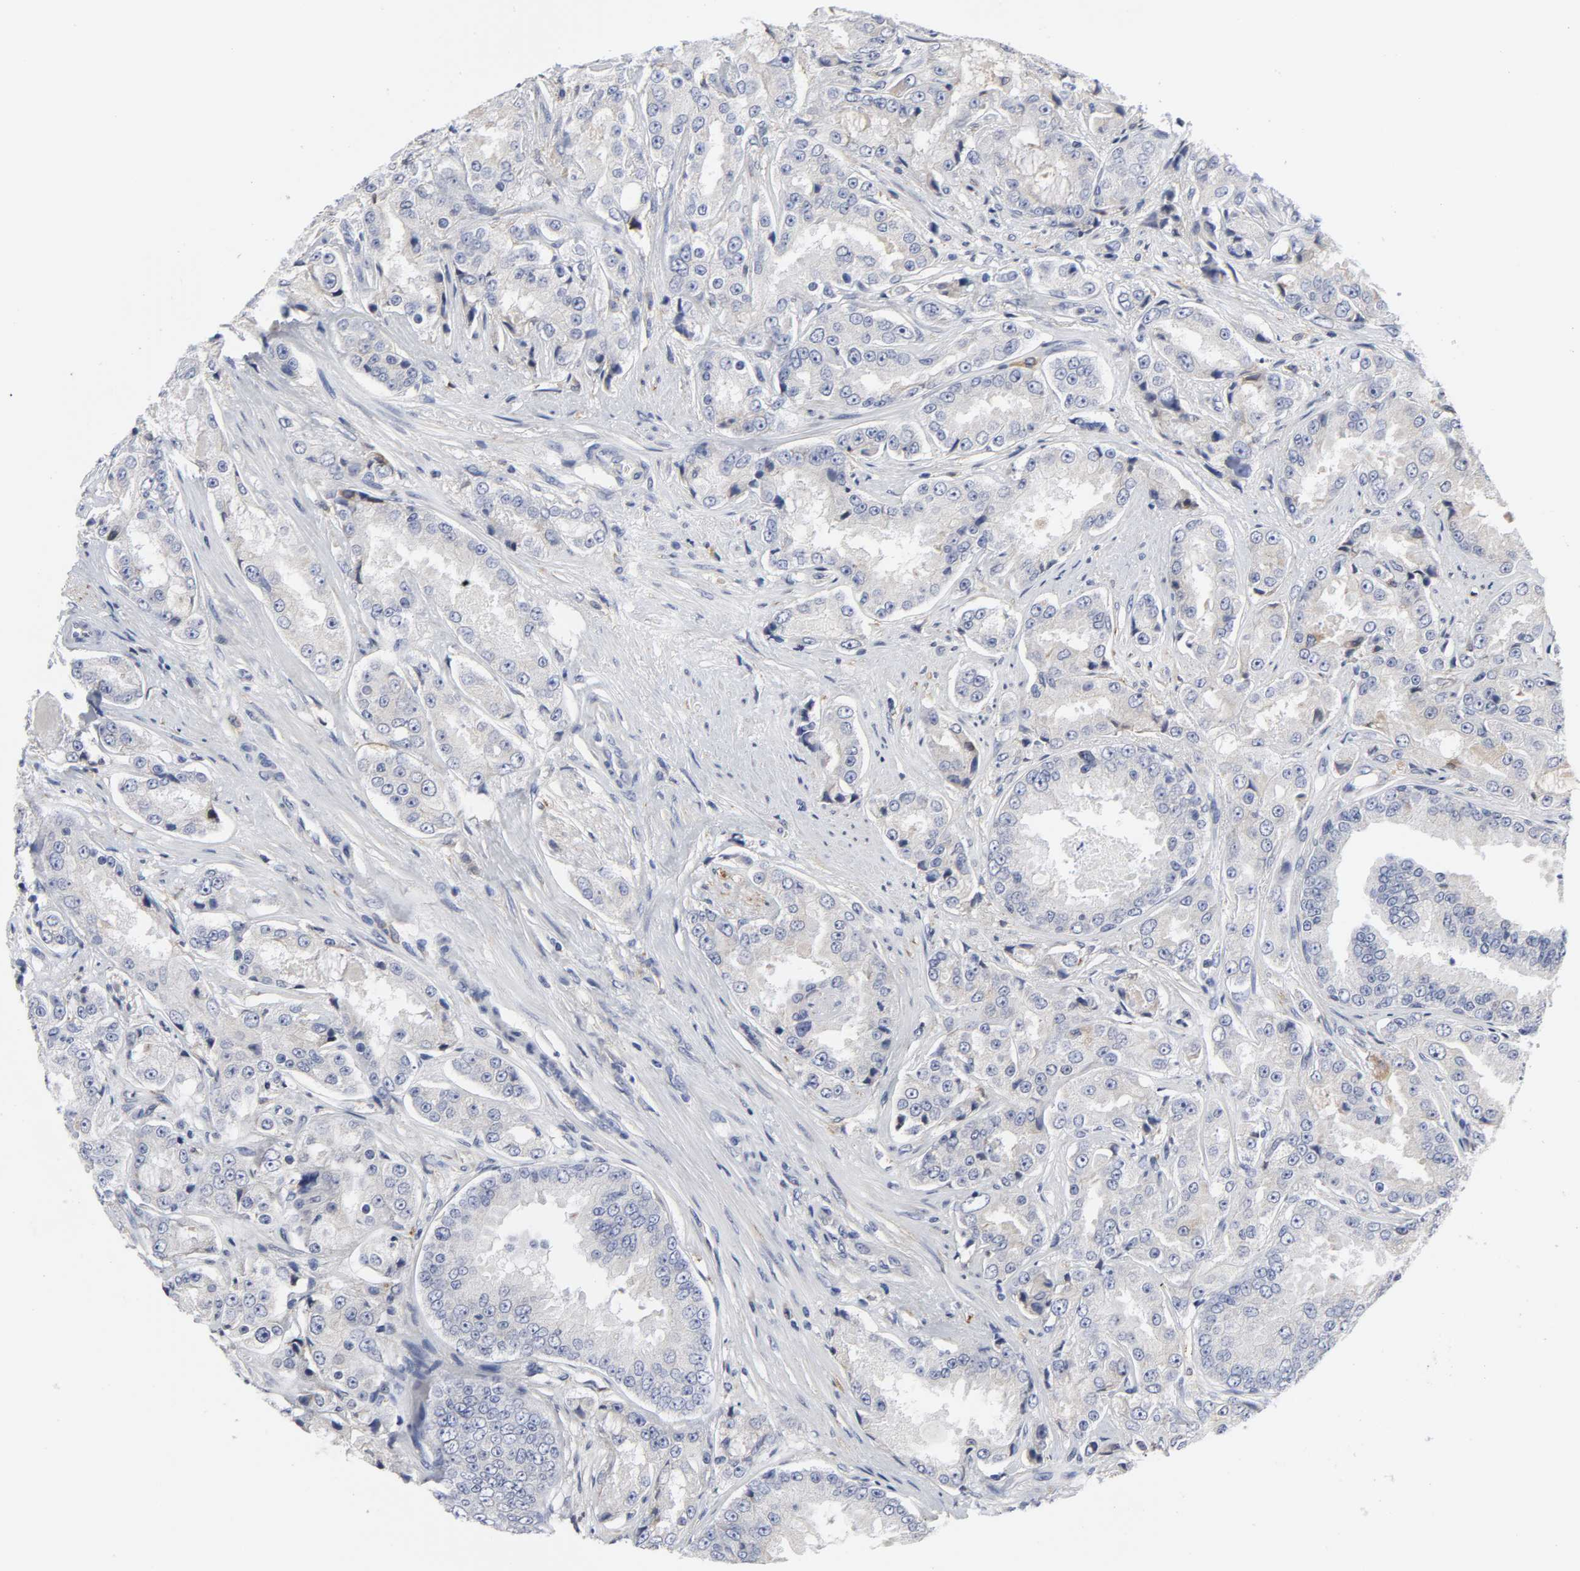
{"staining": {"intensity": "negative", "quantity": "none", "location": "none"}, "tissue": "prostate cancer", "cell_type": "Tumor cells", "image_type": "cancer", "snomed": [{"axis": "morphology", "description": "Adenocarcinoma, High grade"}, {"axis": "topography", "description": "Prostate"}], "caption": "This is an immunohistochemistry (IHC) image of prostate adenocarcinoma (high-grade). There is no positivity in tumor cells.", "gene": "HCK", "patient": {"sex": "male", "age": 73}}